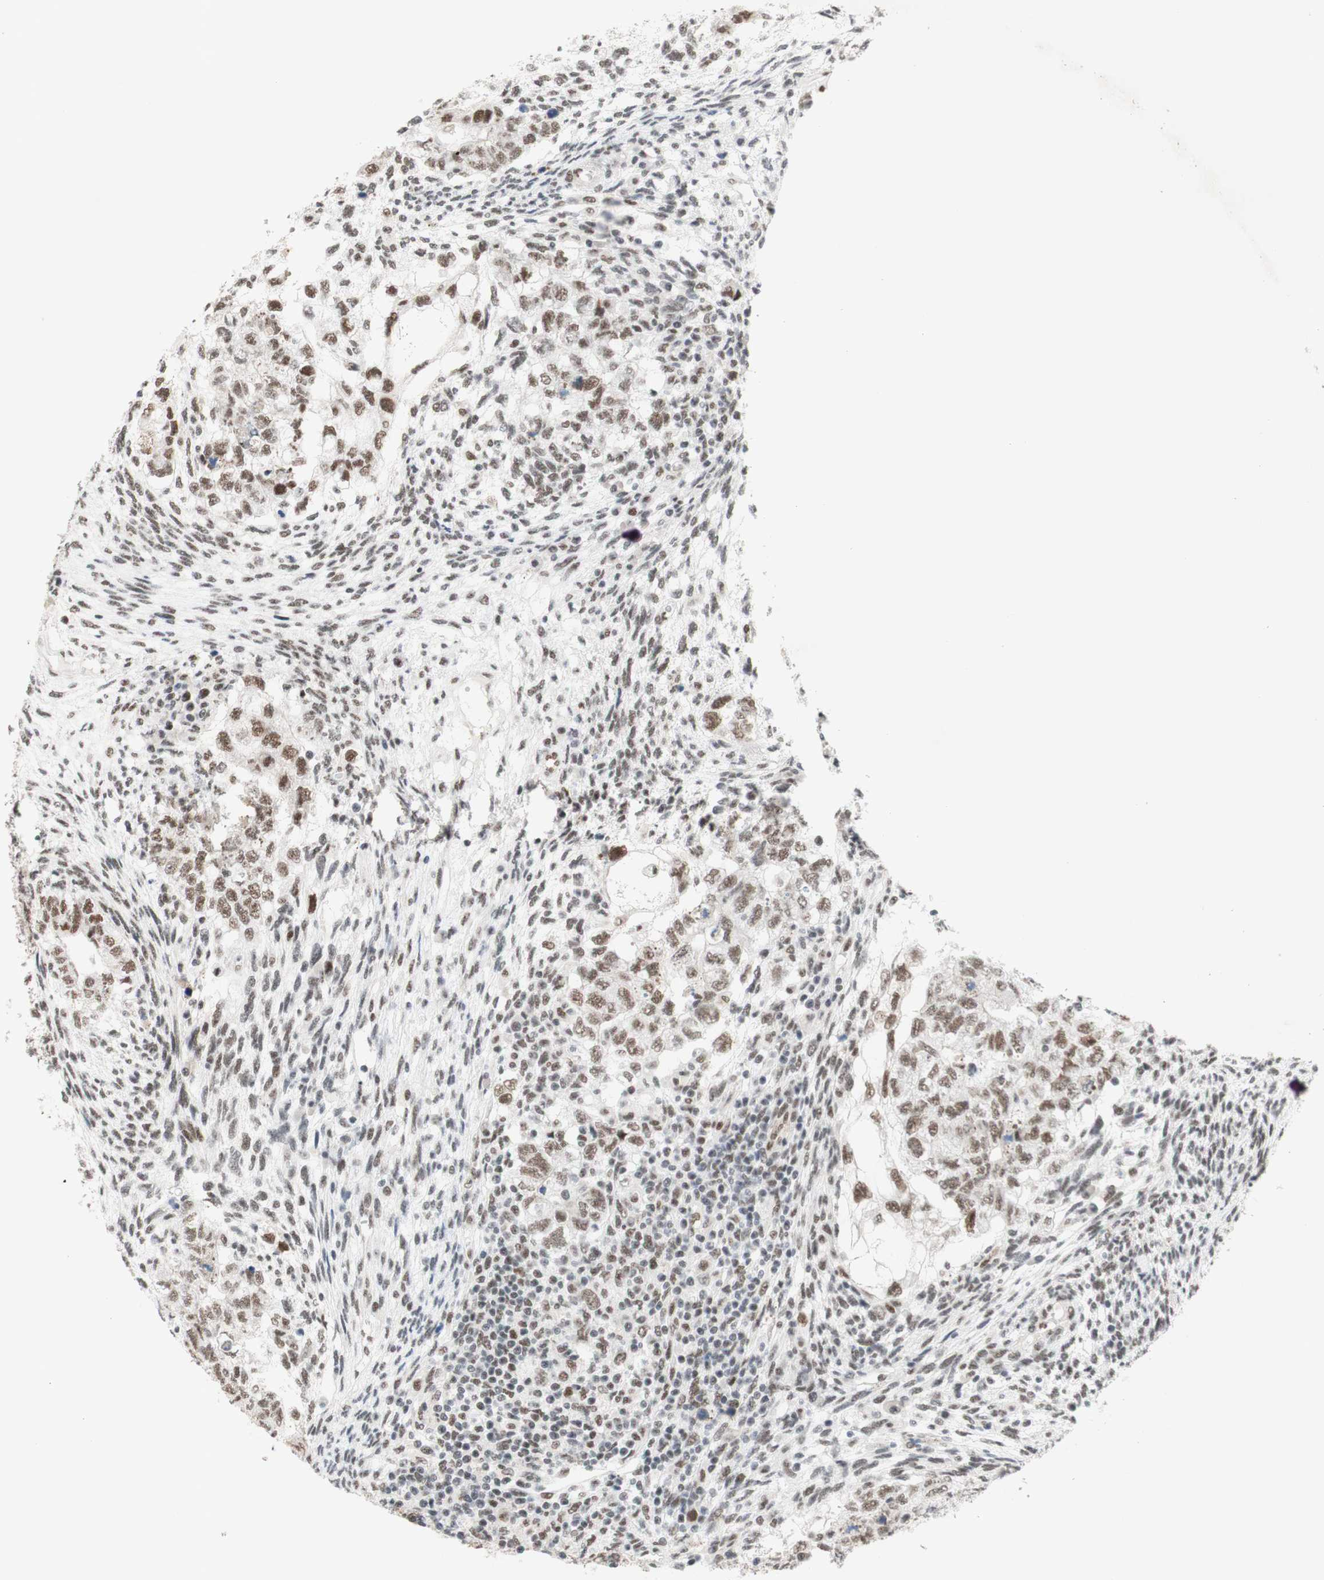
{"staining": {"intensity": "moderate", "quantity": "25%-75%", "location": "nuclear"}, "tissue": "testis cancer", "cell_type": "Tumor cells", "image_type": "cancer", "snomed": [{"axis": "morphology", "description": "Normal tissue, NOS"}, {"axis": "morphology", "description": "Carcinoma, Embryonal, NOS"}, {"axis": "topography", "description": "Testis"}], "caption": "A brown stain highlights moderate nuclear staining of a protein in embryonal carcinoma (testis) tumor cells. (Brightfield microscopy of DAB IHC at high magnification).", "gene": "PRPF19", "patient": {"sex": "male", "age": 36}}